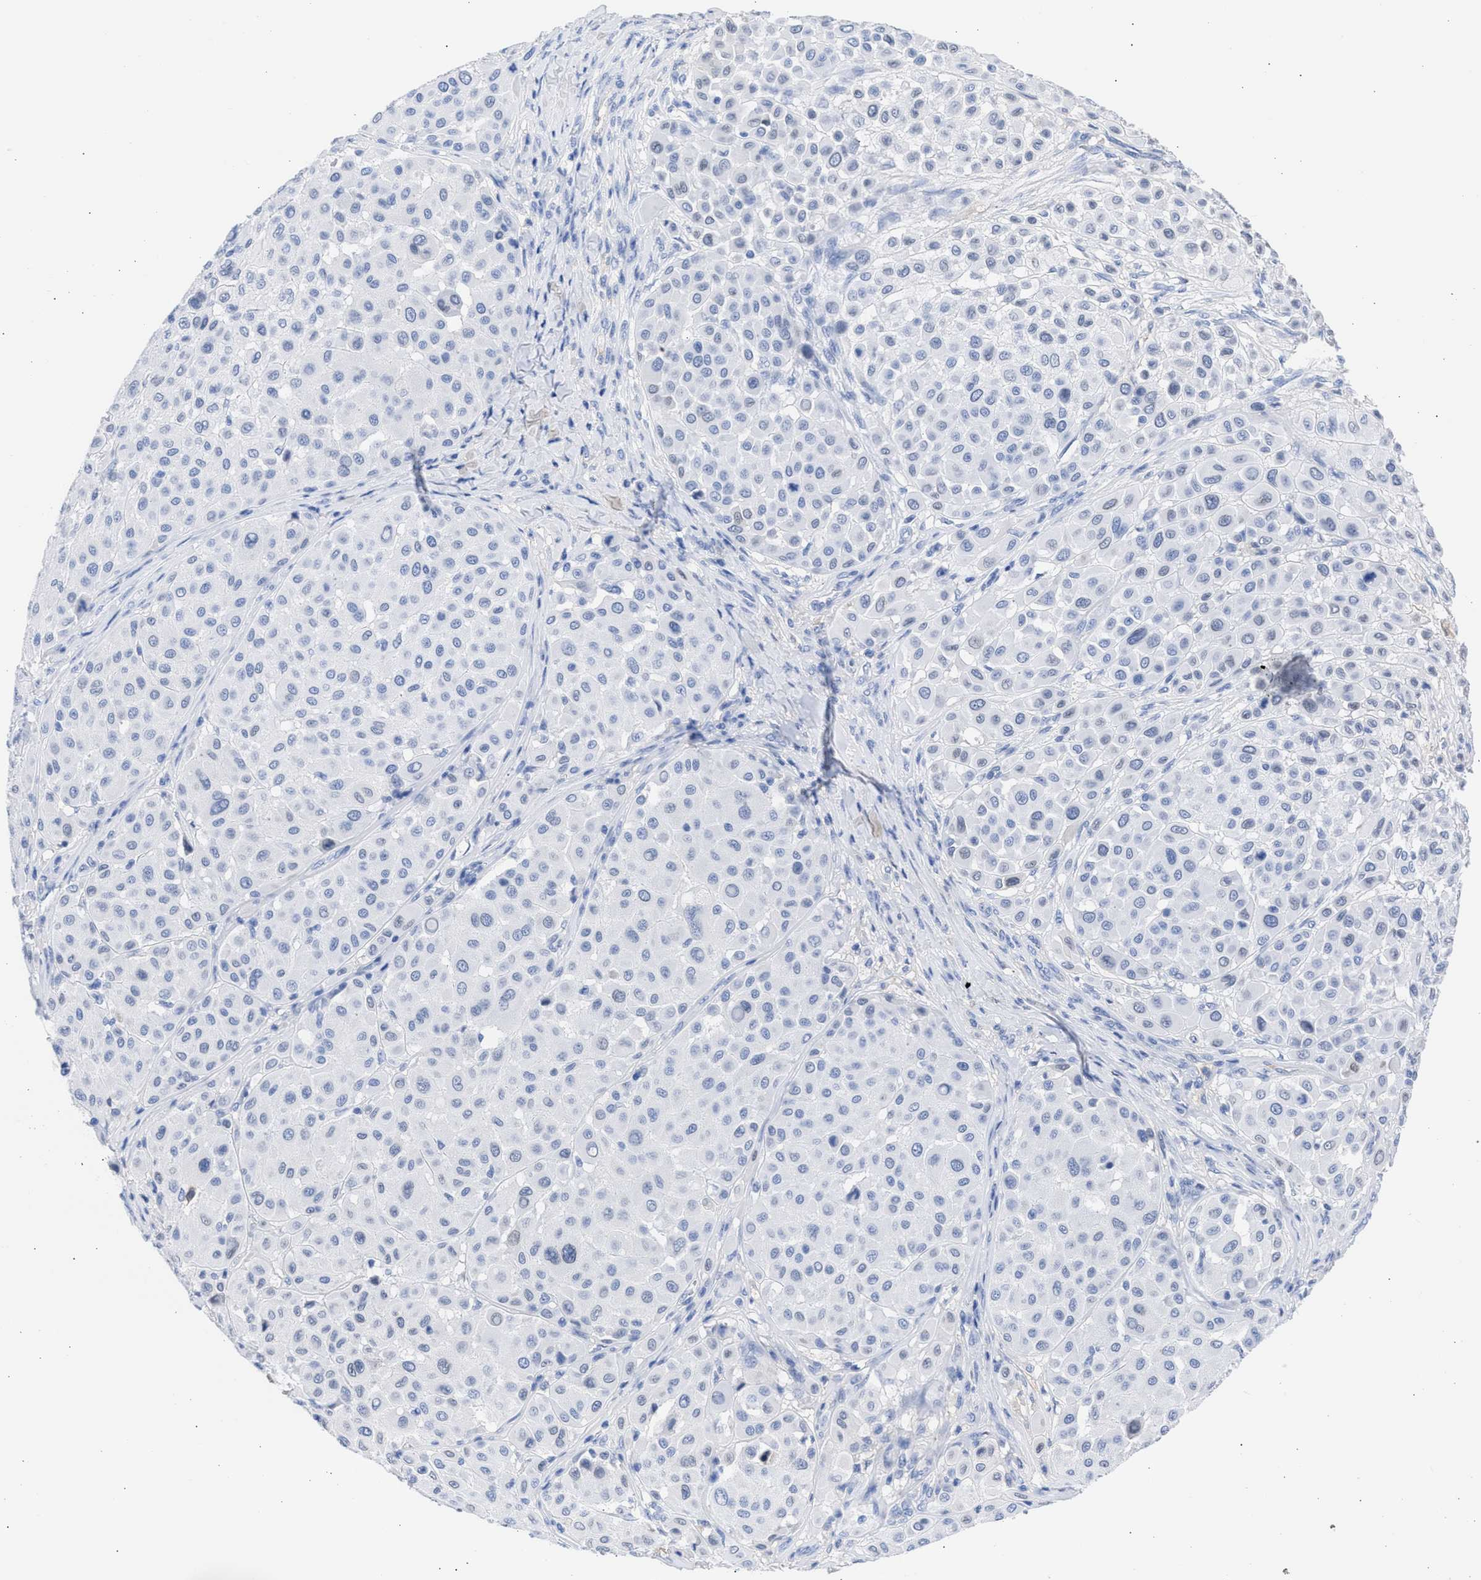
{"staining": {"intensity": "negative", "quantity": "none", "location": "none"}, "tissue": "melanoma", "cell_type": "Tumor cells", "image_type": "cancer", "snomed": [{"axis": "morphology", "description": "Malignant melanoma, Metastatic site"}, {"axis": "topography", "description": "Soft tissue"}], "caption": "Protein analysis of melanoma shows no significant staining in tumor cells. (Stains: DAB immunohistochemistry (IHC) with hematoxylin counter stain, Microscopy: brightfield microscopy at high magnification).", "gene": "RSPH1", "patient": {"sex": "male", "age": 41}}